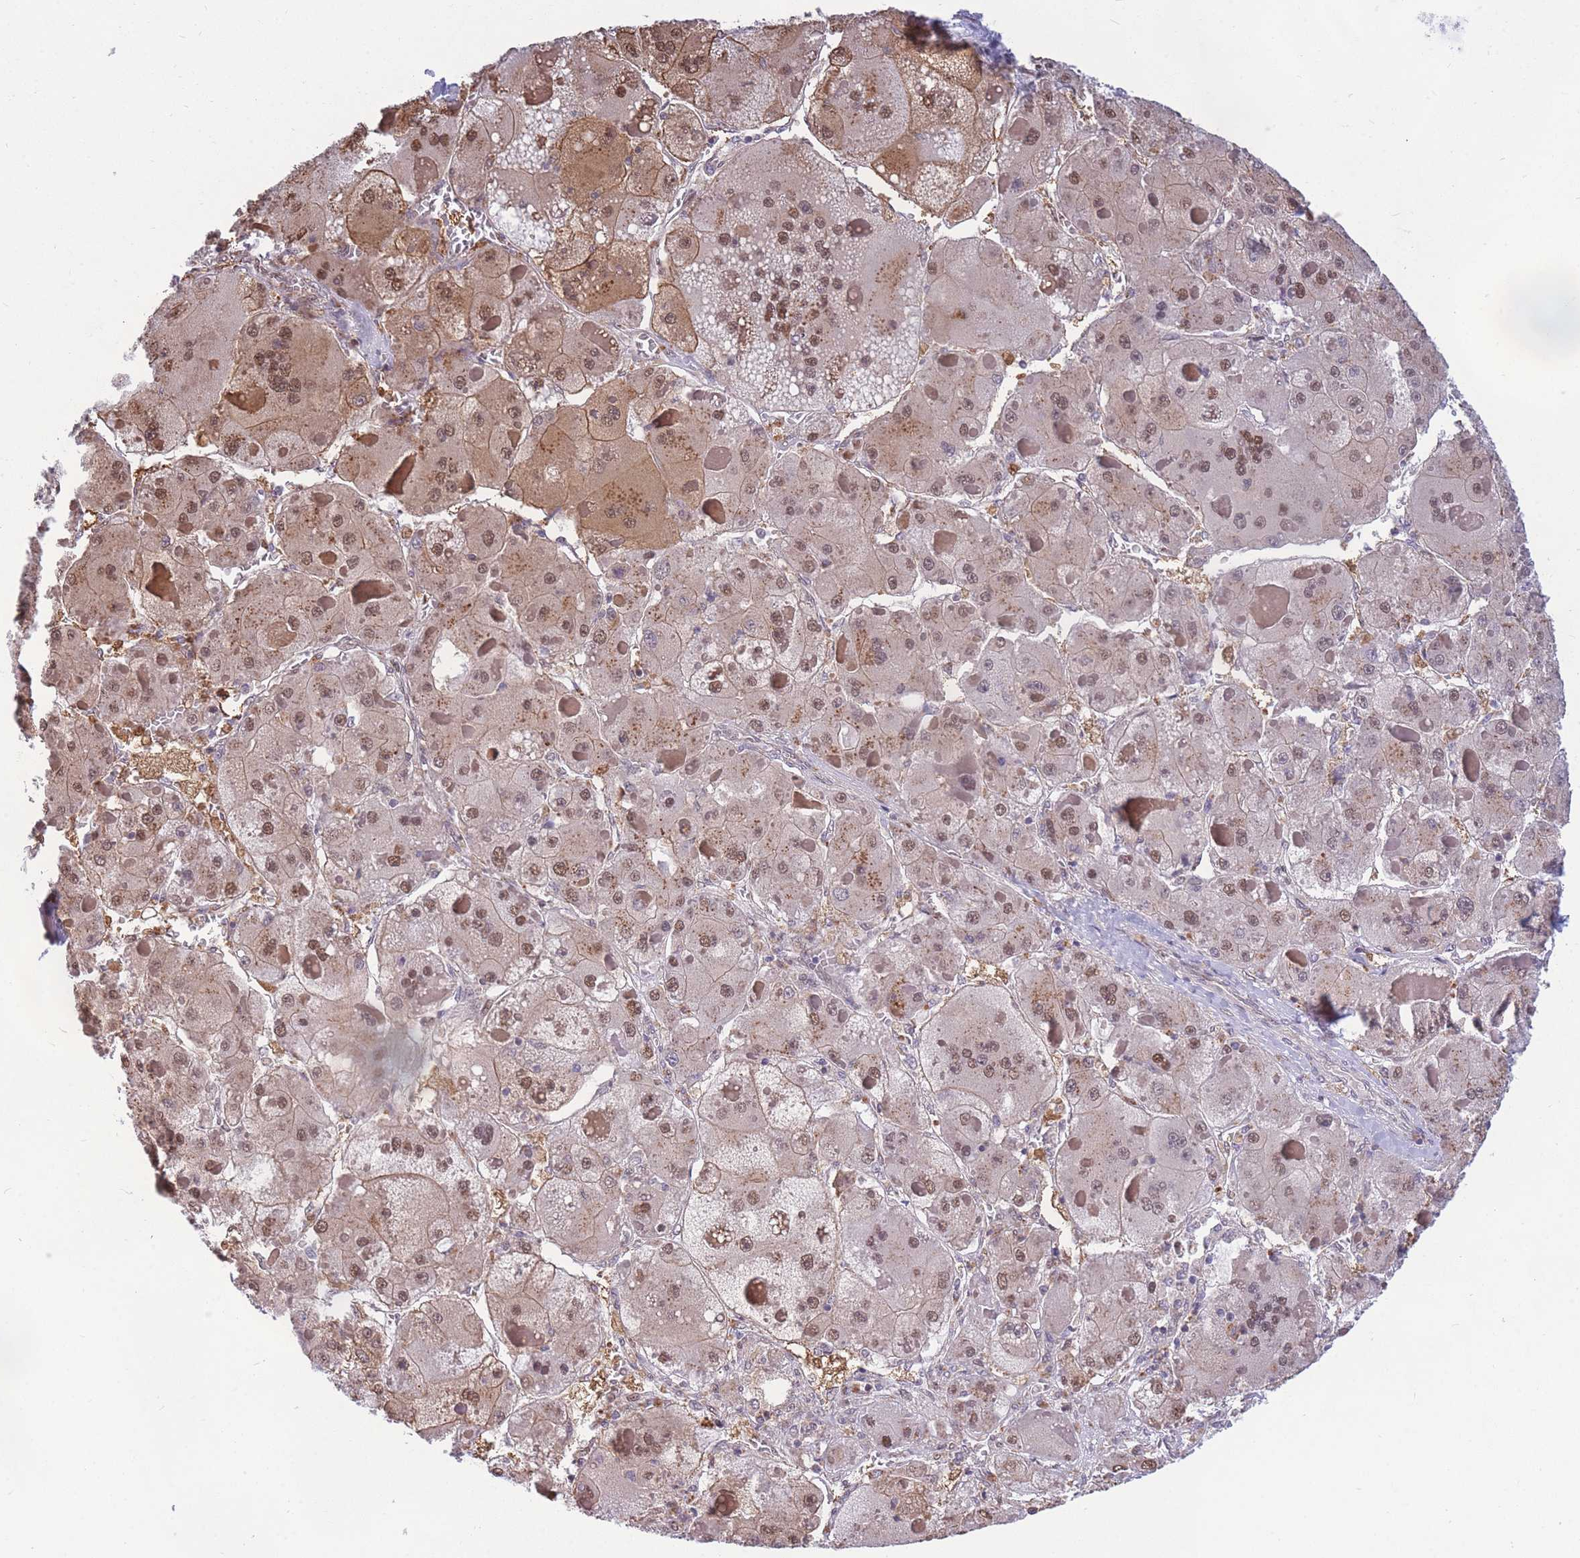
{"staining": {"intensity": "moderate", "quantity": ">75%", "location": "cytoplasmic/membranous,nuclear"}, "tissue": "liver cancer", "cell_type": "Tumor cells", "image_type": "cancer", "snomed": [{"axis": "morphology", "description": "Carcinoma, Hepatocellular, NOS"}, {"axis": "topography", "description": "Liver"}], "caption": "An immunohistochemistry (IHC) micrograph of neoplastic tissue is shown. Protein staining in brown highlights moderate cytoplasmic/membranous and nuclear positivity in liver cancer within tumor cells.", "gene": "CRACD", "patient": {"sex": "female", "age": 73}}